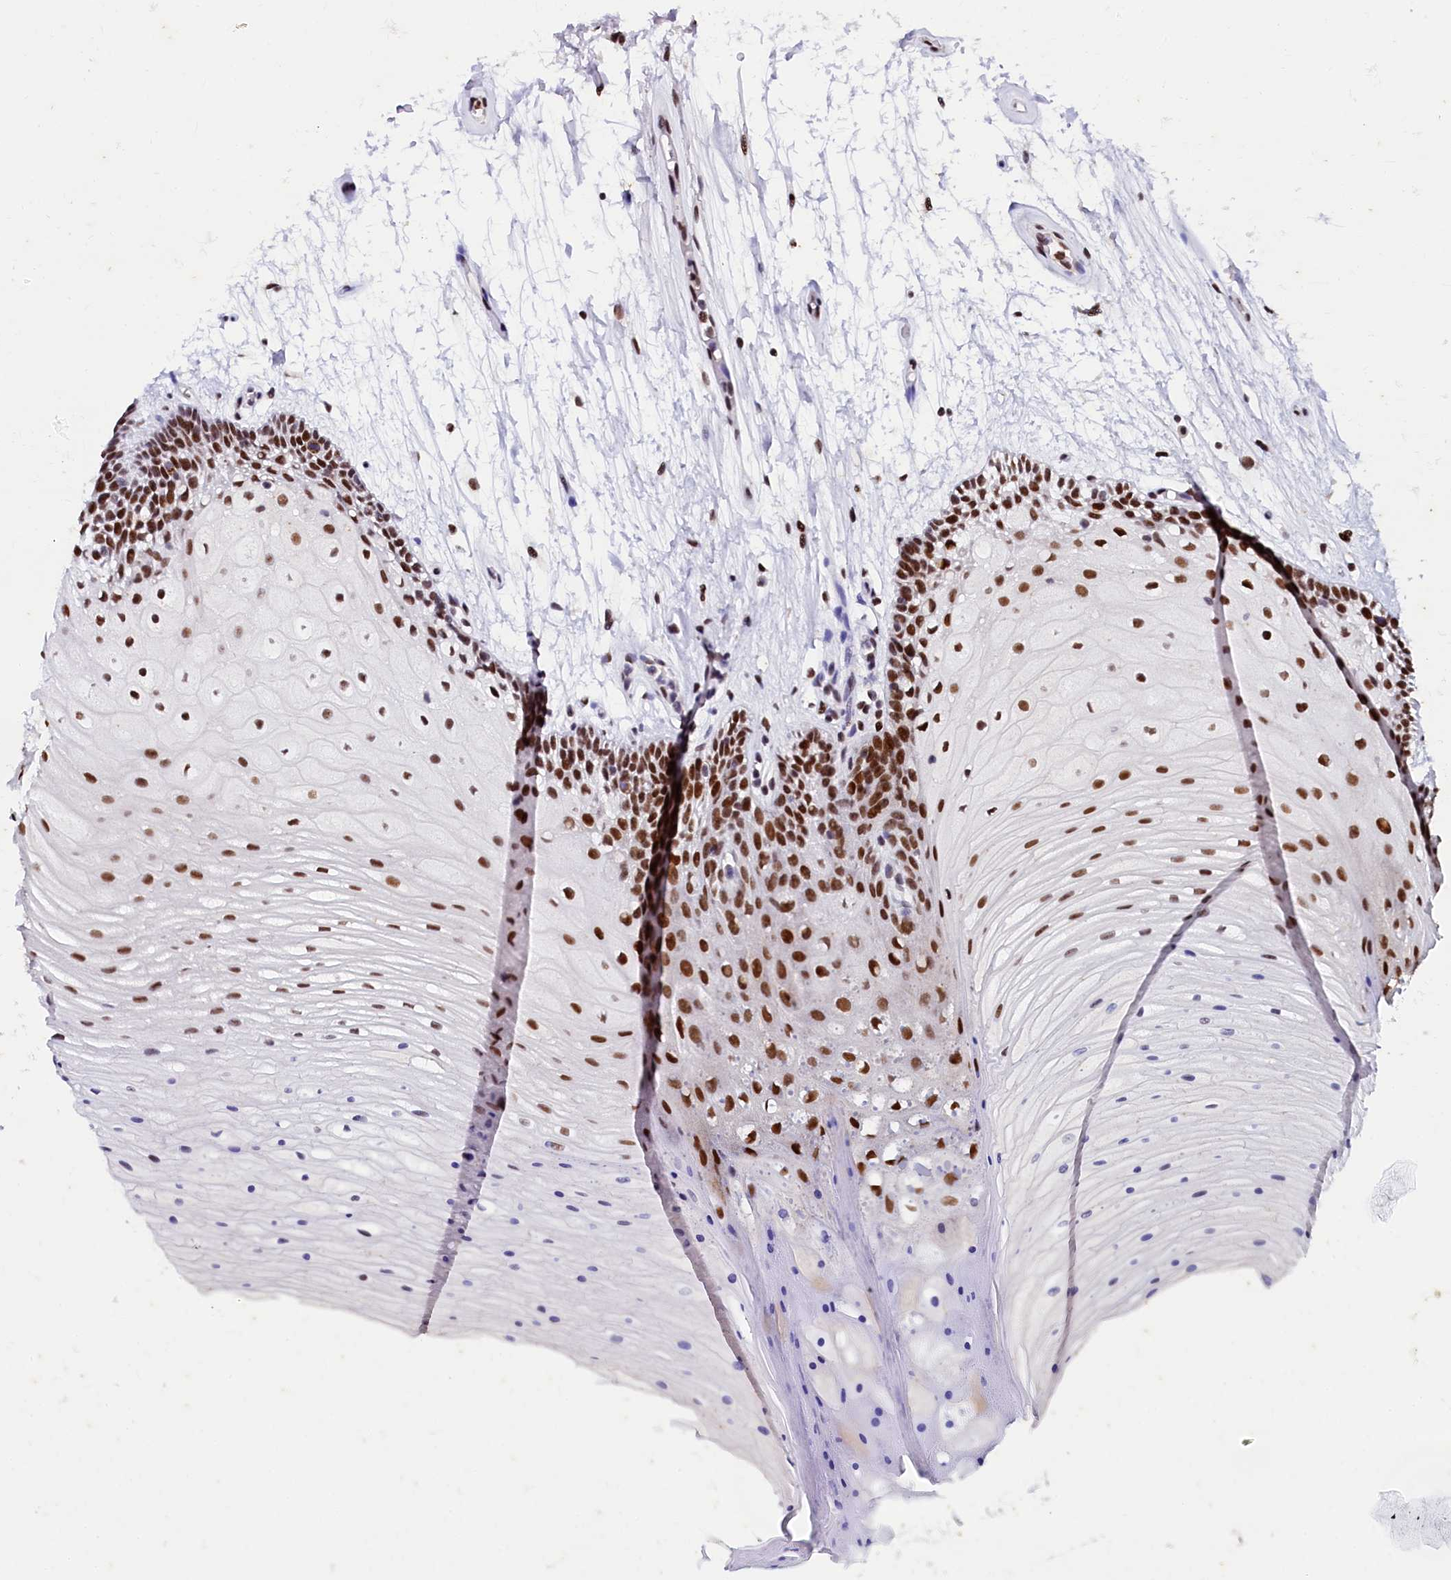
{"staining": {"intensity": "moderate", "quantity": ">75%", "location": "nuclear"}, "tissue": "oral mucosa", "cell_type": "Squamous epithelial cells", "image_type": "normal", "snomed": [{"axis": "morphology", "description": "Normal tissue, NOS"}, {"axis": "topography", "description": "Oral tissue"}], "caption": "Immunohistochemical staining of unremarkable human oral mucosa displays moderate nuclear protein positivity in approximately >75% of squamous epithelial cells. The protein of interest is shown in brown color, while the nuclei are stained blue.", "gene": "CPSF7", "patient": {"sex": "female", "age": 80}}